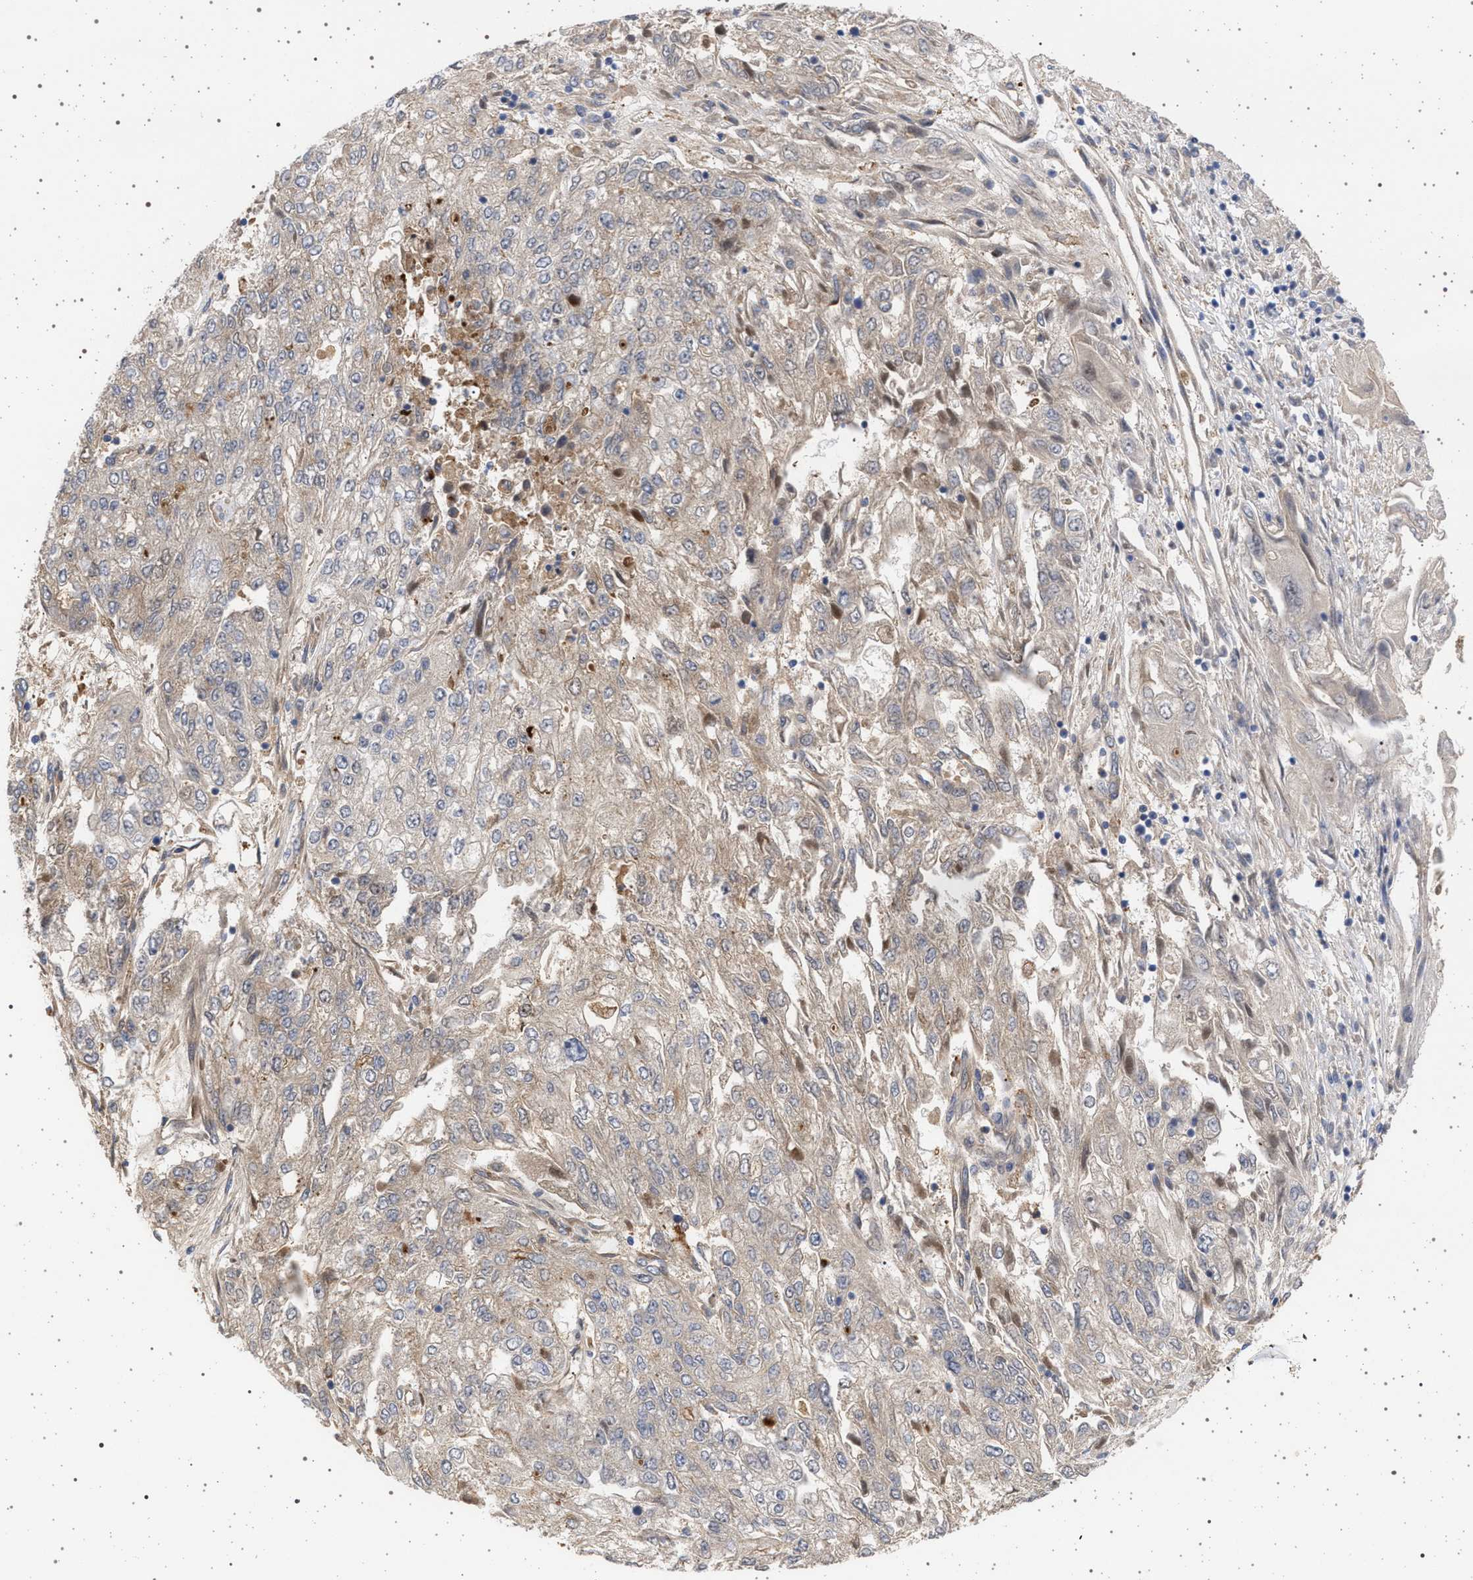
{"staining": {"intensity": "weak", "quantity": "<25%", "location": "cytoplasmic/membranous"}, "tissue": "endometrial cancer", "cell_type": "Tumor cells", "image_type": "cancer", "snomed": [{"axis": "morphology", "description": "Adenocarcinoma, NOS"}, {"axis": "topography", "description": "Endometrium"}], "caption": "IHC image of neoplastic tissue: endometrial cancer stained with DAB reveals no significant protein positivity in tumor cells.", "gene": "RBM48", "patient": {"sex": "female", "age": 49}}